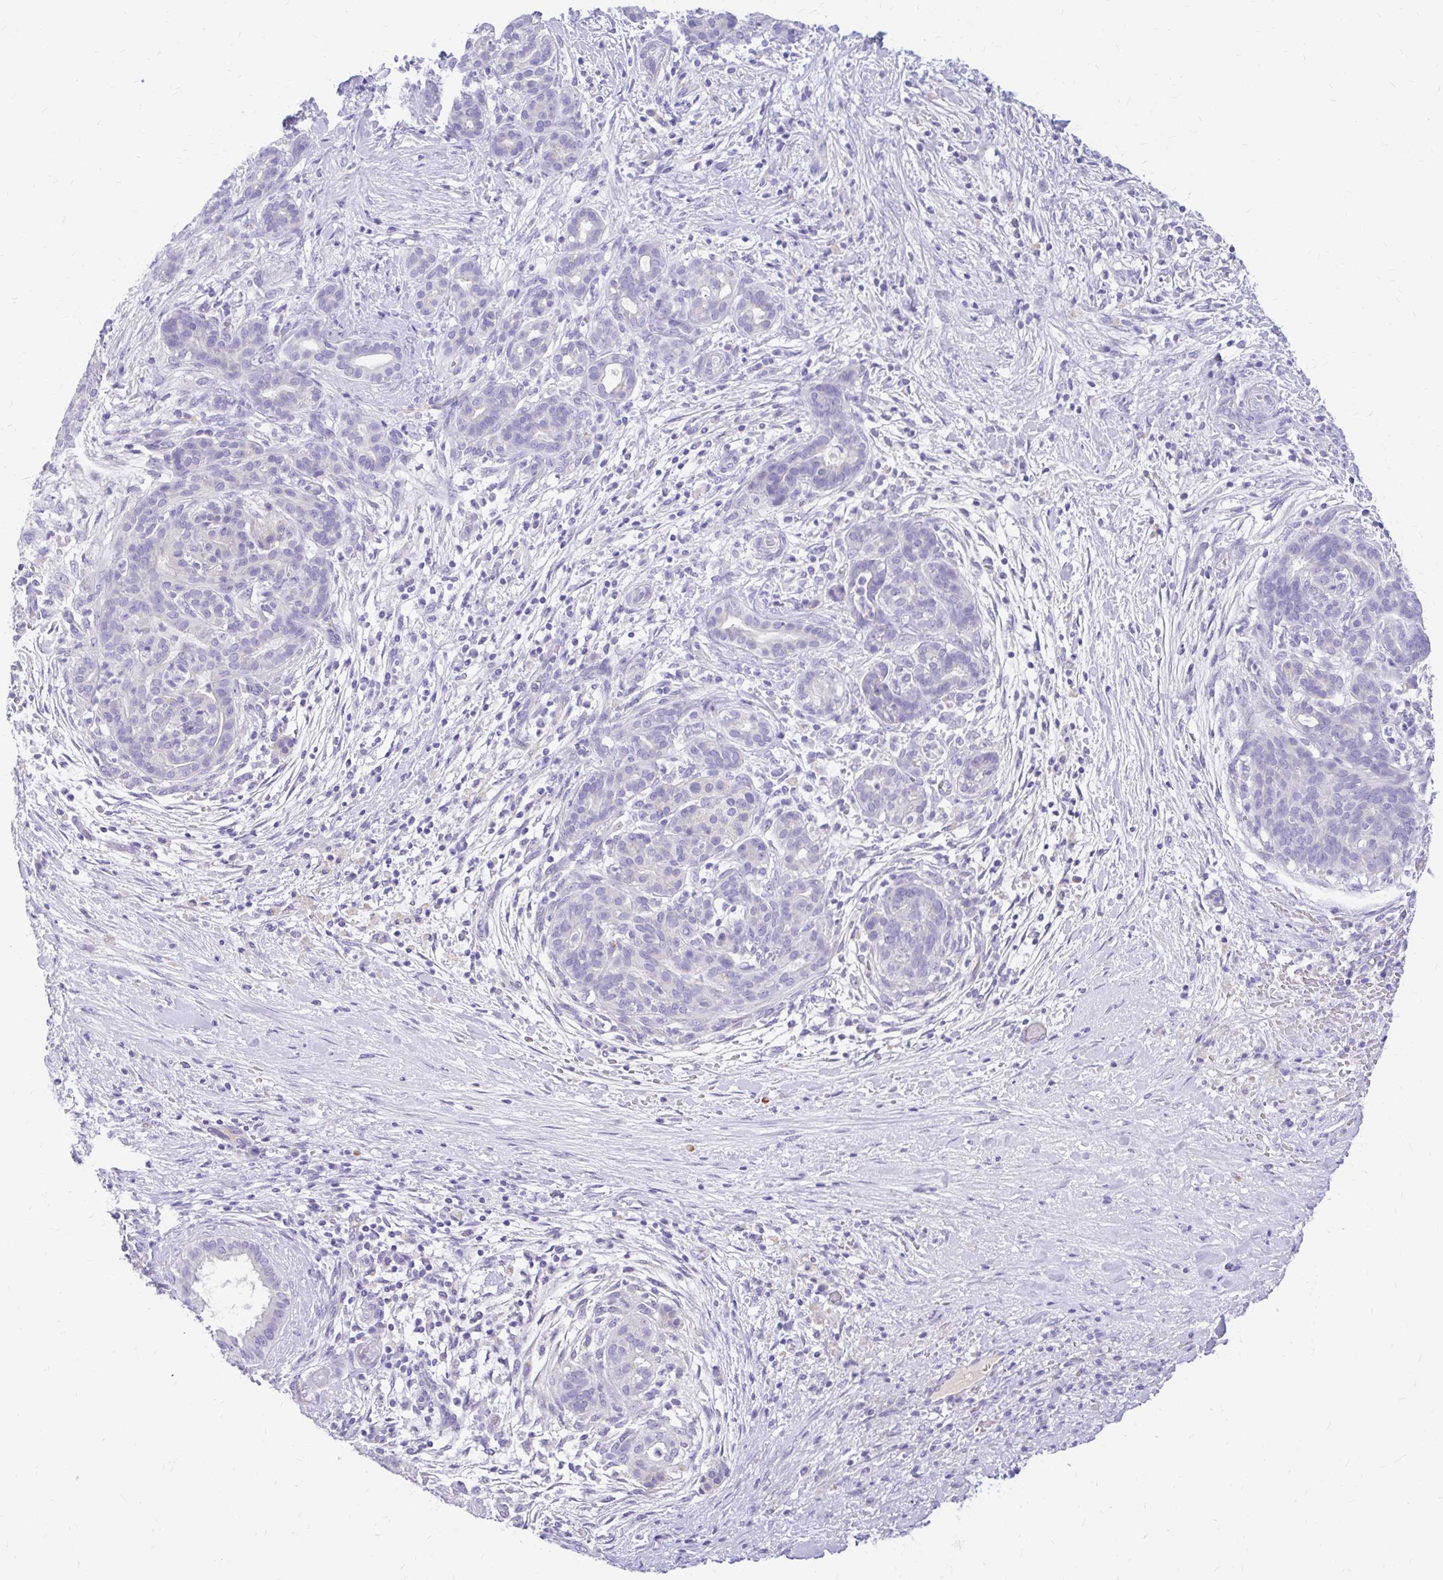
{"staining": {"intensity": "negative", "quantity": "none", "location": "none"}, "tissue": "pancreatic cancer", "cell_type": "Tumor cells", "image_type": "cancer", "snomed": [{"axis": "morphology", "description": "Adenocarcinoma, NOS"}, {"axis": "topography", "description": "Pancreas"}], "caption": "This is a micrograph of immunohistochemistry staining of adenocarcinoma (pancreatic), which shows no staining in tumor cells.", "gene": "MAP1LC3A", "patient": {"sex": "male", "age": 44}}